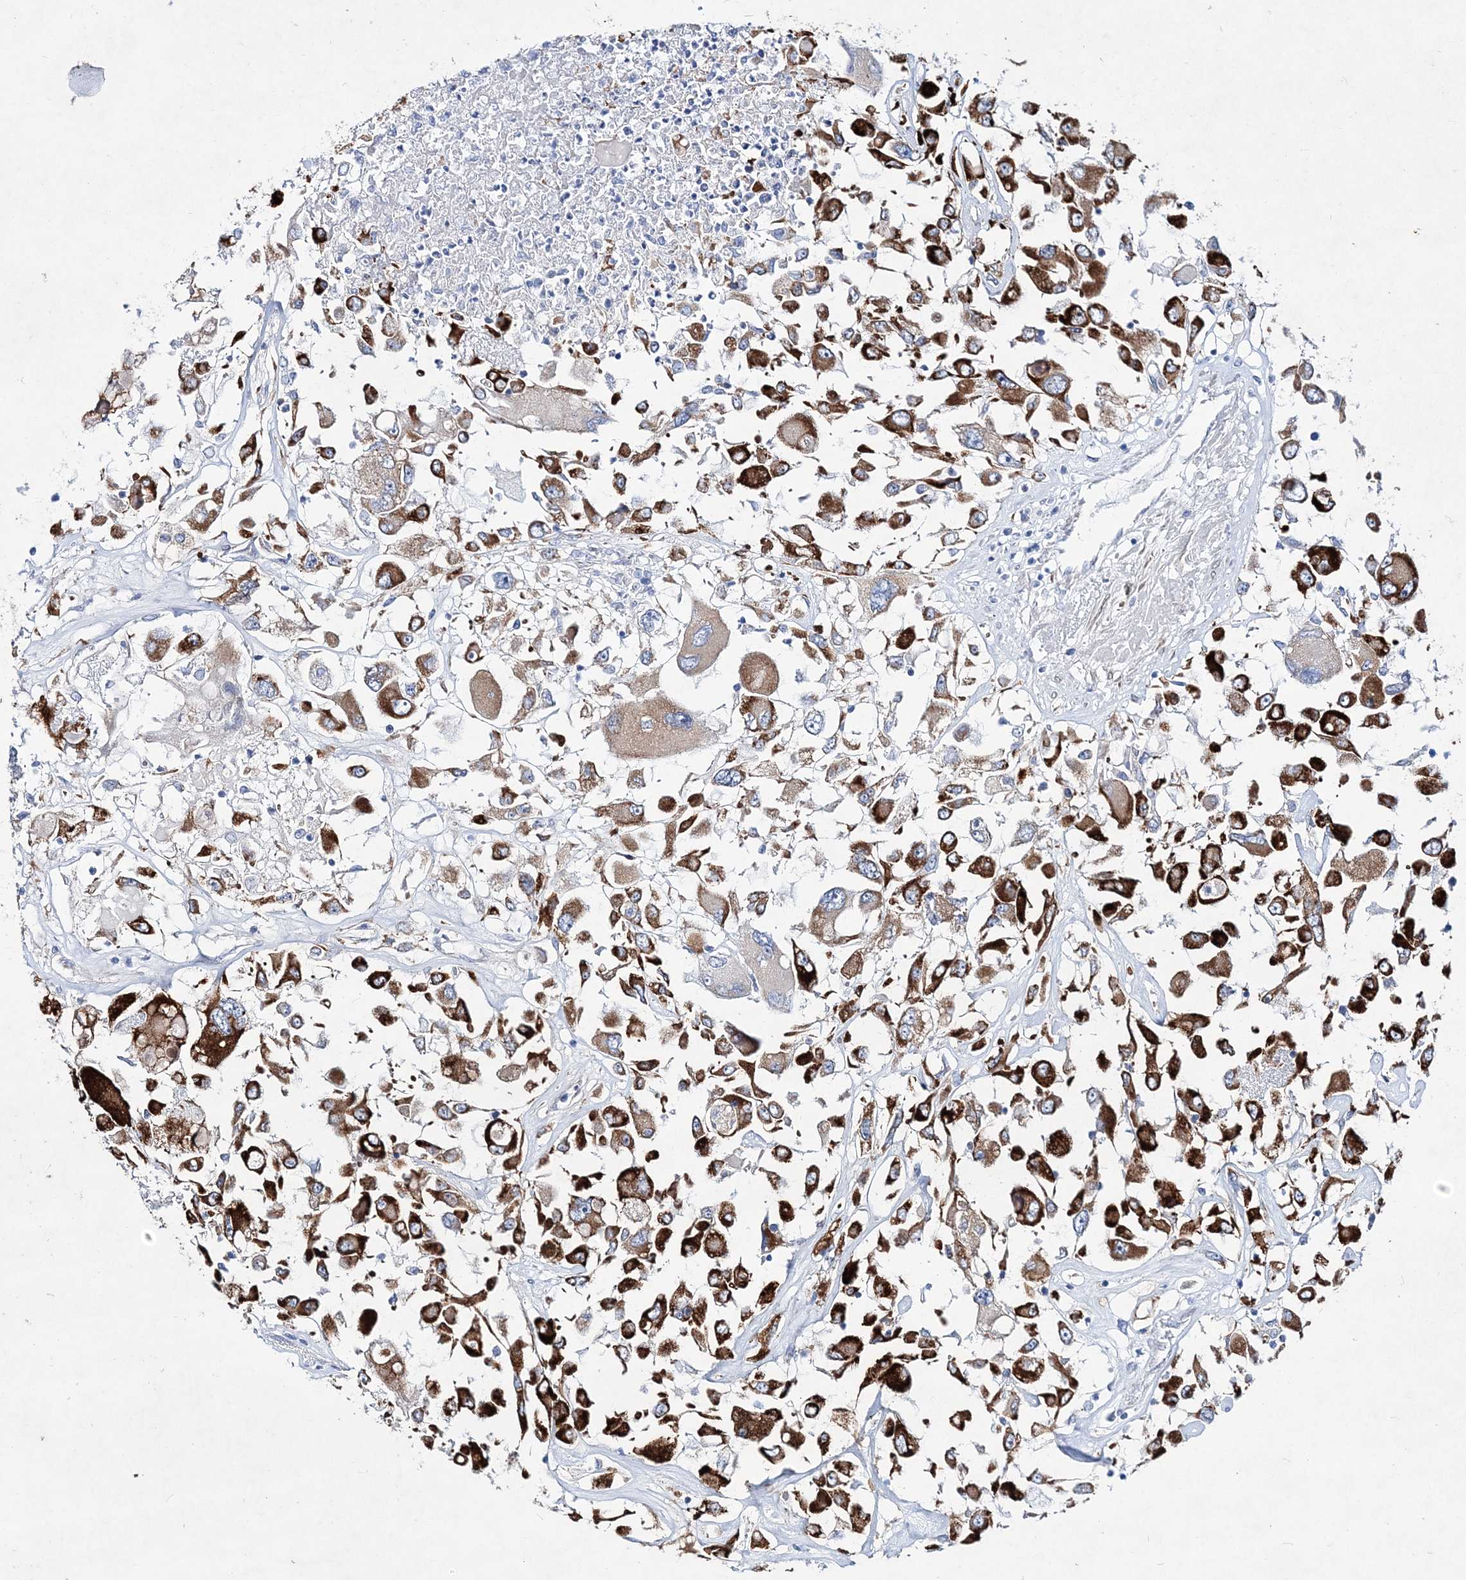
{"staining": {"intensity": "strong", "quantity": ">75%", "location": "cytoplasmic/membranous"}, "tissue": "renal cancer", "cell_type": "Tumor cells", "image_type": "cancer", "snomed": [{"axis": "morphology", "description": "Adenocarcinoma, NOS"}, {"axis": "topography", "description": "Kidney"}], "caption": "Brown immunohistochemical staining in human renal cancer demonstrates strong cytoplasmic/membranous expression in approximately >75% of tumor cells. (IHC, brightfield microscopy, high magnification).", "gene": "SPINK7", "patient": {"sex": "female", "age": 52}}